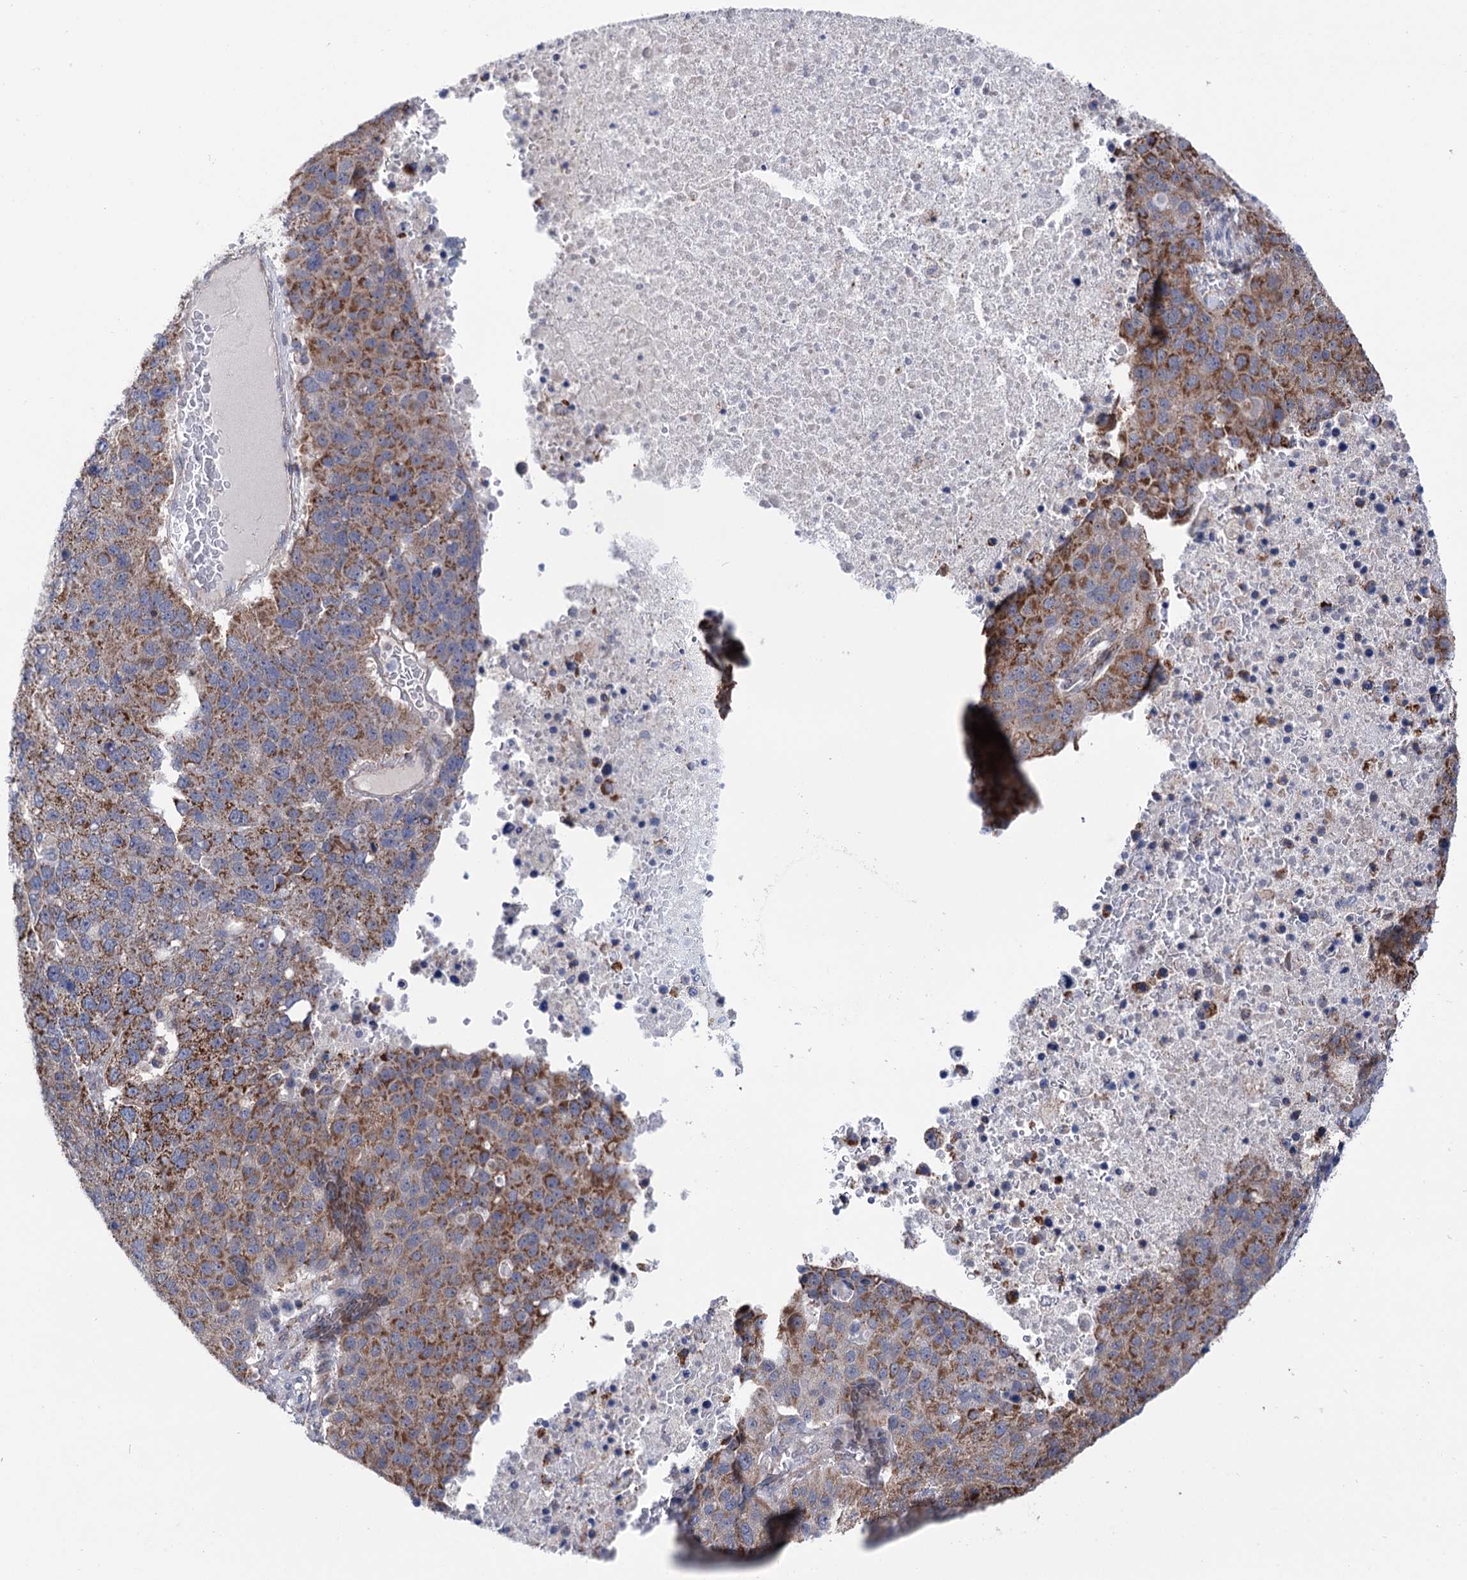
{"staining": {"intensity": "moderate", "quantity": ">75%", "location": "cytoplasmic/membranous"}, "tissue": "pancreatic cancer", "cell_type": "Tumor cells", "image_type": "cancer", "snomed": [{"axis": "morphology", "description": "Adenocarcinoma, NOS"}, {"axis": "topography", "description": "Pancreas"}], "caption": "Pancreatic adenocarcinoma stained with a protein marker shows moderate staining in tumor cells.", "gene": "SUCLA2", "patient": {"sex": "female", "age": 61}}